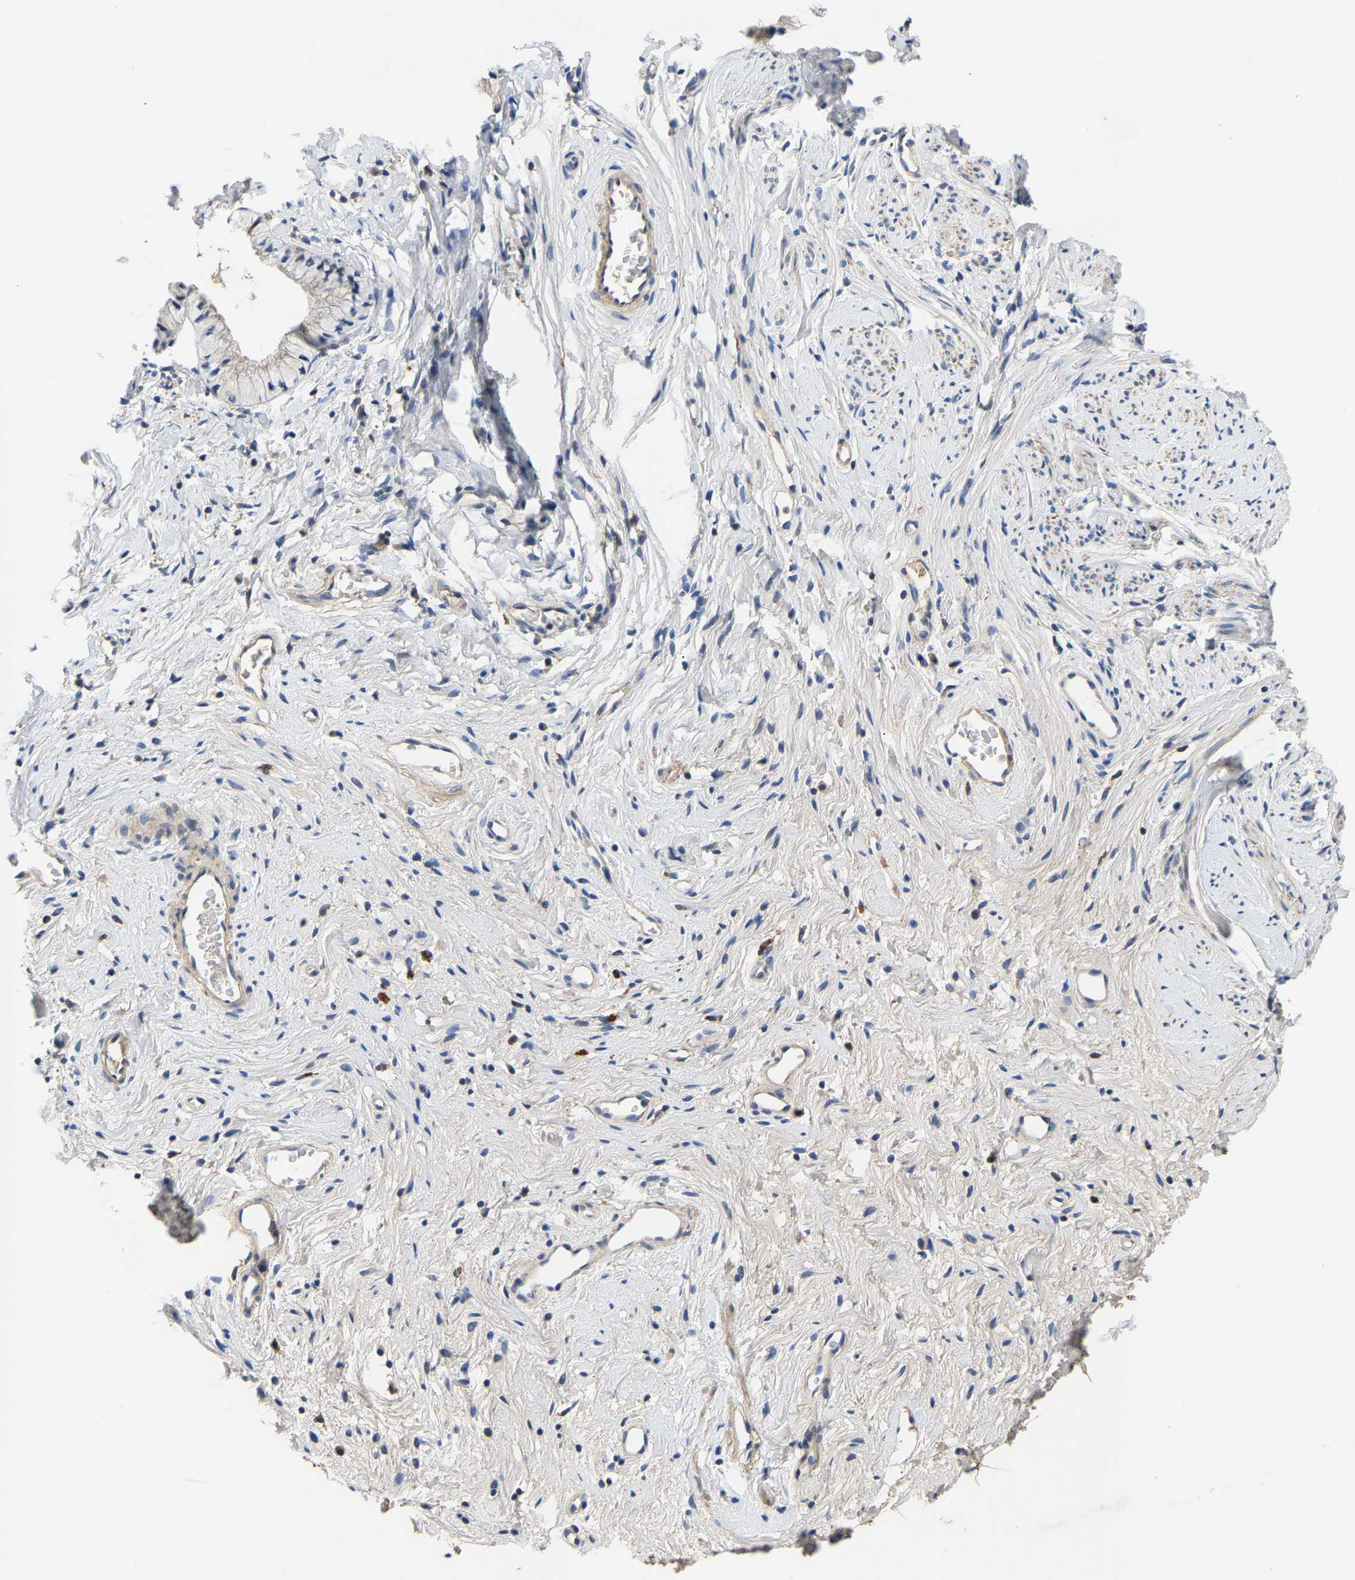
{"staining": {"intensity": "negative", "quantity": "none", "location": "none"}, "tissue": "cervix", "cell_type": "Glandular cells", "image_type": "normal", "snomed": [{"axis": "morphology", "description": "Normal tissue, NOS"}, {"axis": "topography", "description": "Cervix"}], "caption": "An immunohistochemistry (IHC) photomicrograph of unremarkable cervix is shown. There is no staining in glandular cells of cervix.", "gene": "CCDC171", "patient": {"sex": "female", "age": 77}}